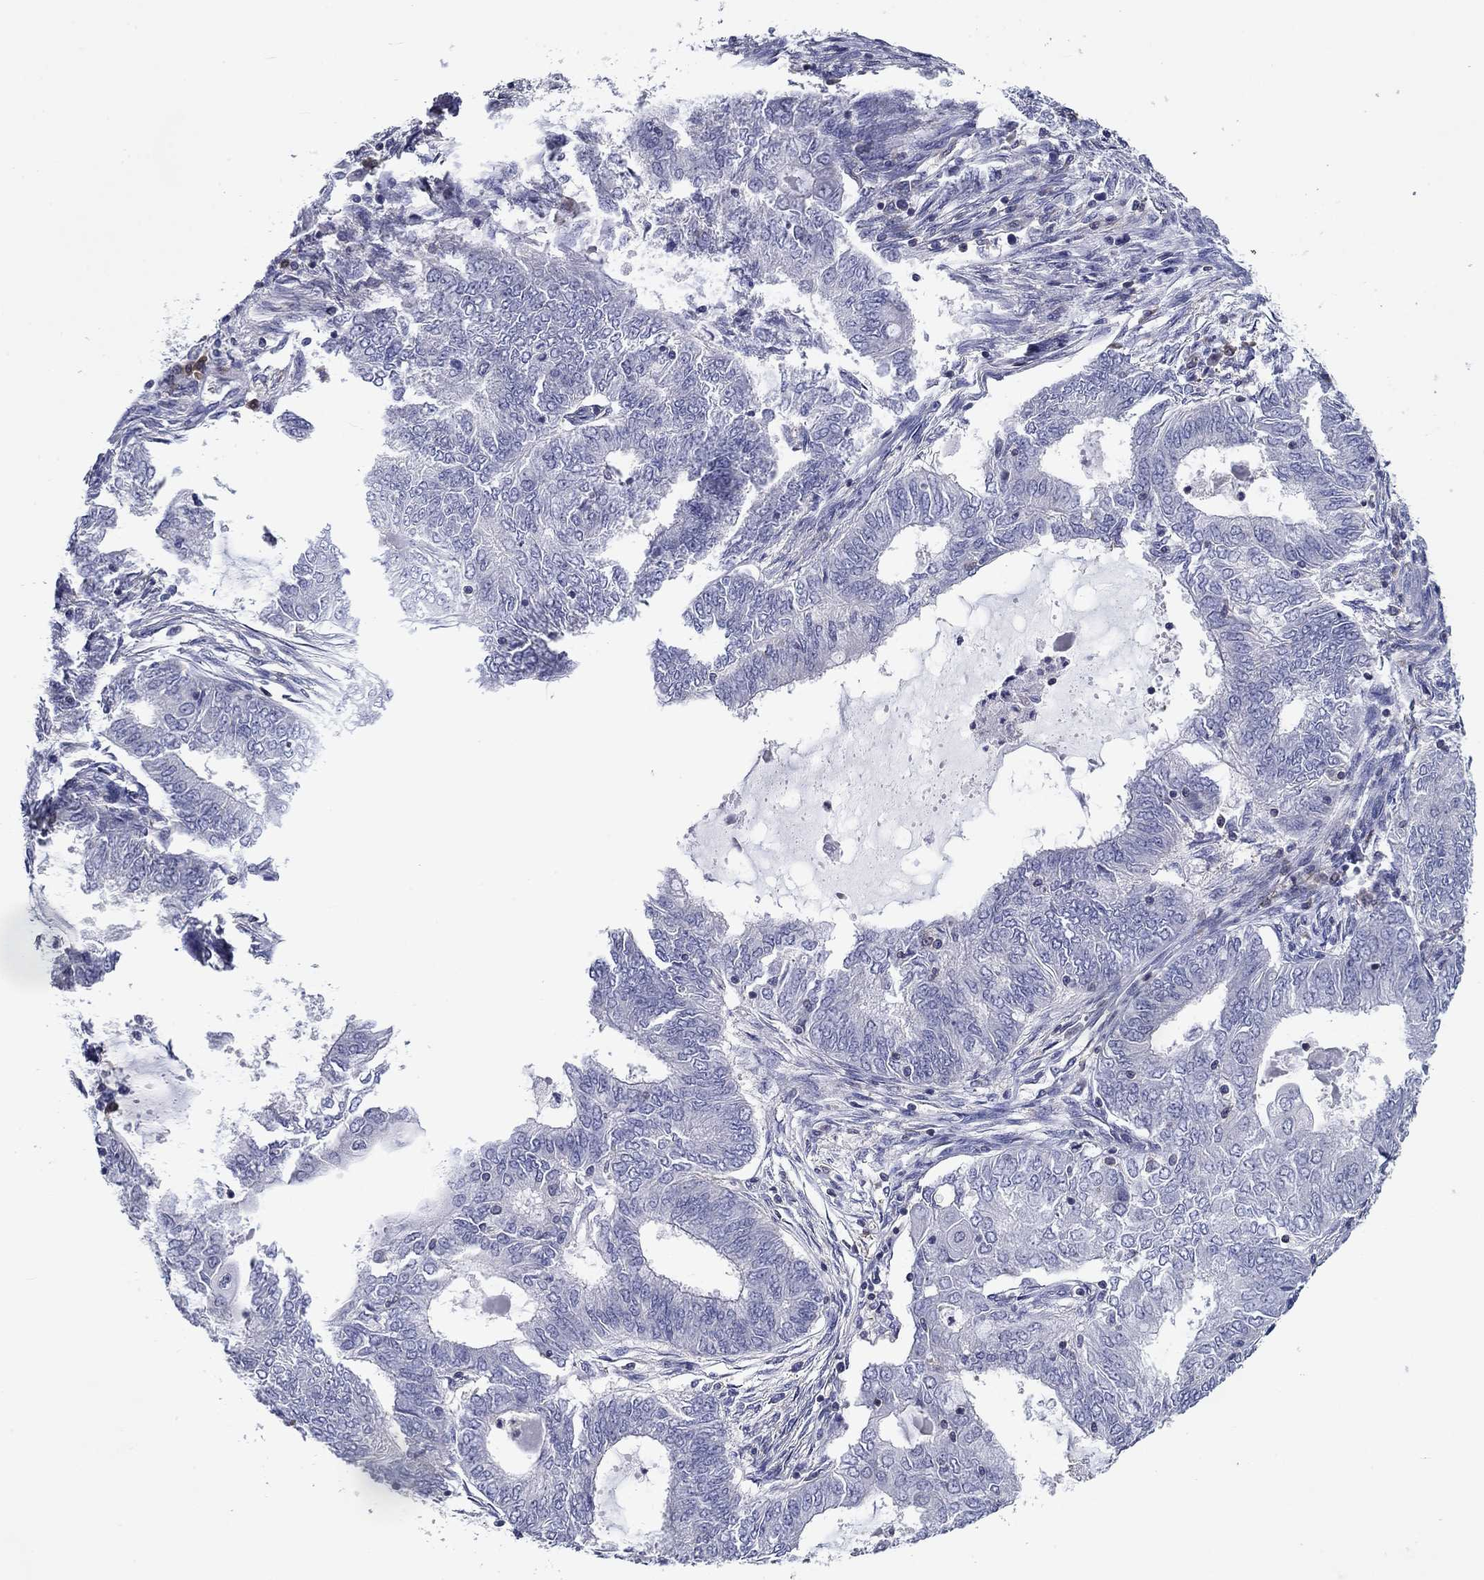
{"staining": {"intensity": "negative", "quantity": "none", "location": "none"}, "tissue": "endometrial cancer", "cell_type": "Tumor cells", "image_type": "cancer", "snomed": [{"axis": "morphology", "description": "Adenocarcinoma, NOS"}, {"axis": "topography", "description": "Endometrium"}], "caption": "Protein analysis of endometrial cancer (adenocarcinoma) displays no significant expression in tumor cells.", "gene": "POU2F2", "patient": {"sex": "female", "age": 62}}